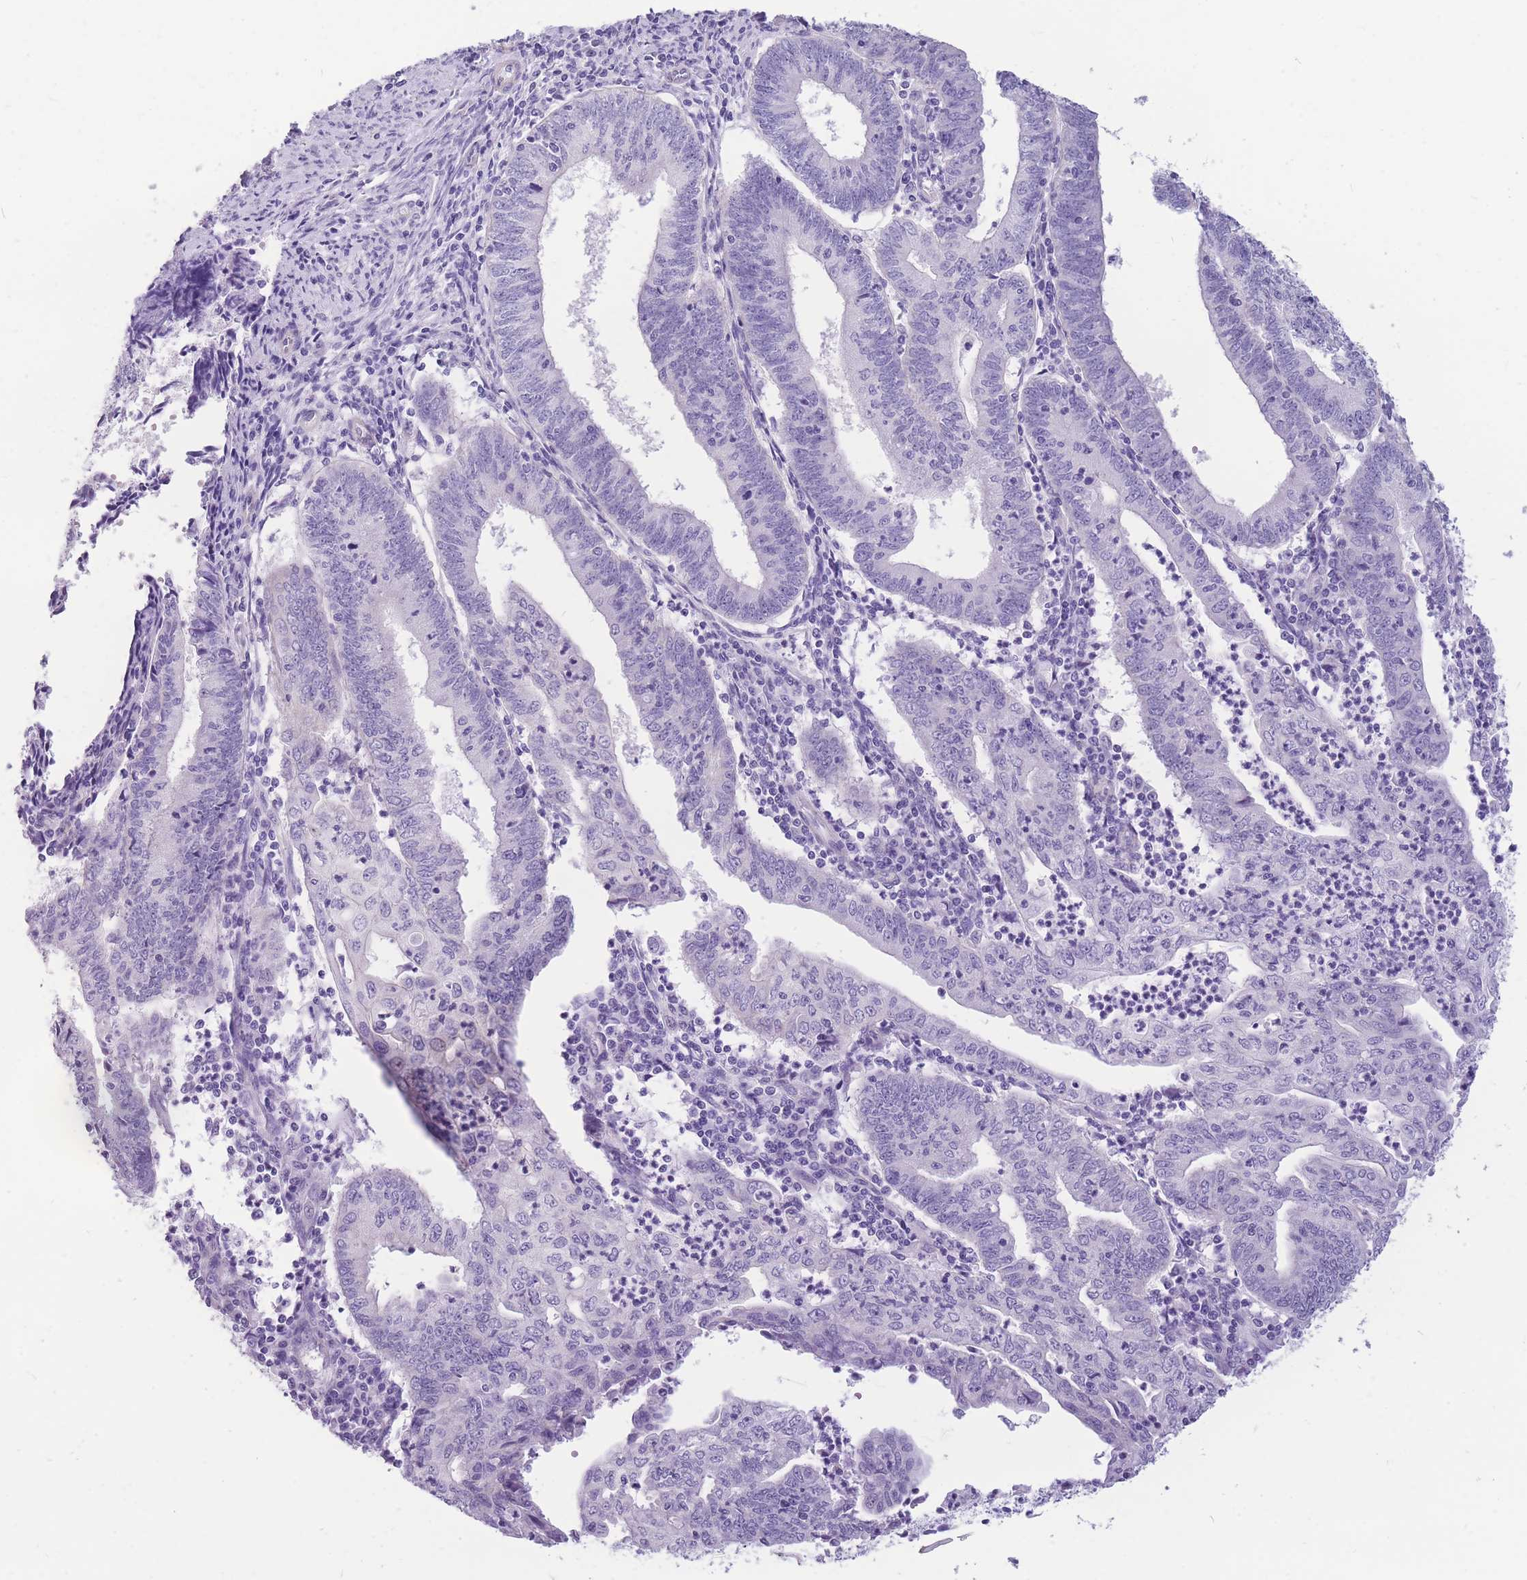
{"staining": {"intensity": "negative", "quantity": "none", "location": "none"}, "tissue": "endometrial cancer", "cell_type": "Tumor cells", "image_type": "cancer", "snomed": [{"axis": "morphology", "description": "Adenocarcinoma, NOS"}, {"axis": "topography", "description": "Endometrium"}], "caption": "Protein analysis of endometrial cancer displays no significant positivity in tumor cells.", "gene": "ZNF311", "patient": {"sex": "female", "age": 60}}